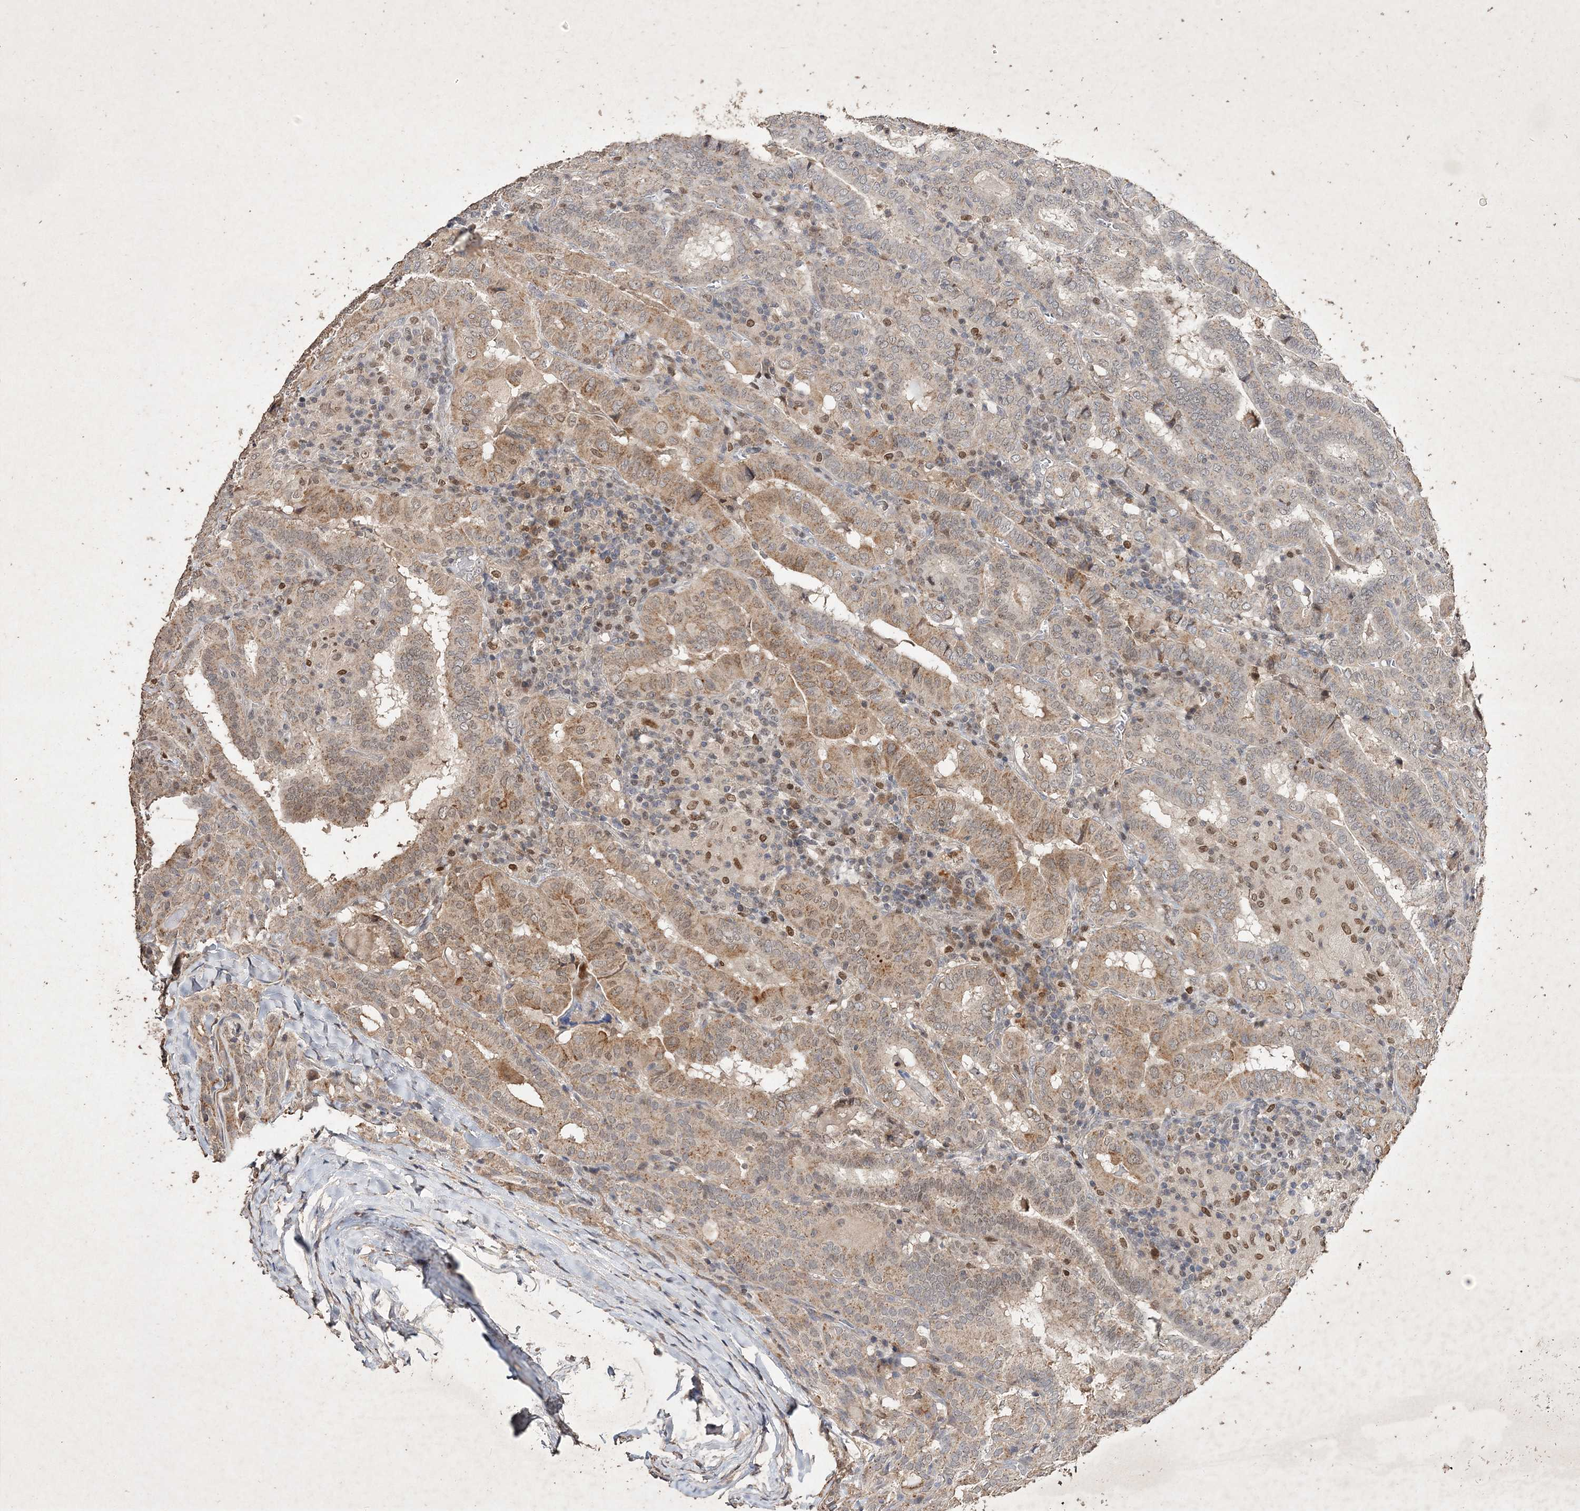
{"staining": {"intensity": "moderate", "quantity": ">75%", "location": "cytoplasmic/membranous,nuclear"}, "tissue": "thyroid cancer", "cell_type": "Tumor cells", "image_type": "cancer", "snomed": [{"axis": "morphology", "description": "Papillary adenocarcinoma, NOS"}, {"axis": "topography", "description": "Thyroid gland"}], "caption": "The photomicrograph displays immunohistochemical staining of thyroid papillary adenocarcinoma. There is moderate cytoplasmic/membranous and nuclear positivity is appreciated in about >75% of tumor cells.", "gene": "C3orf38", "patient": {"sex": "female", "age": 72}}